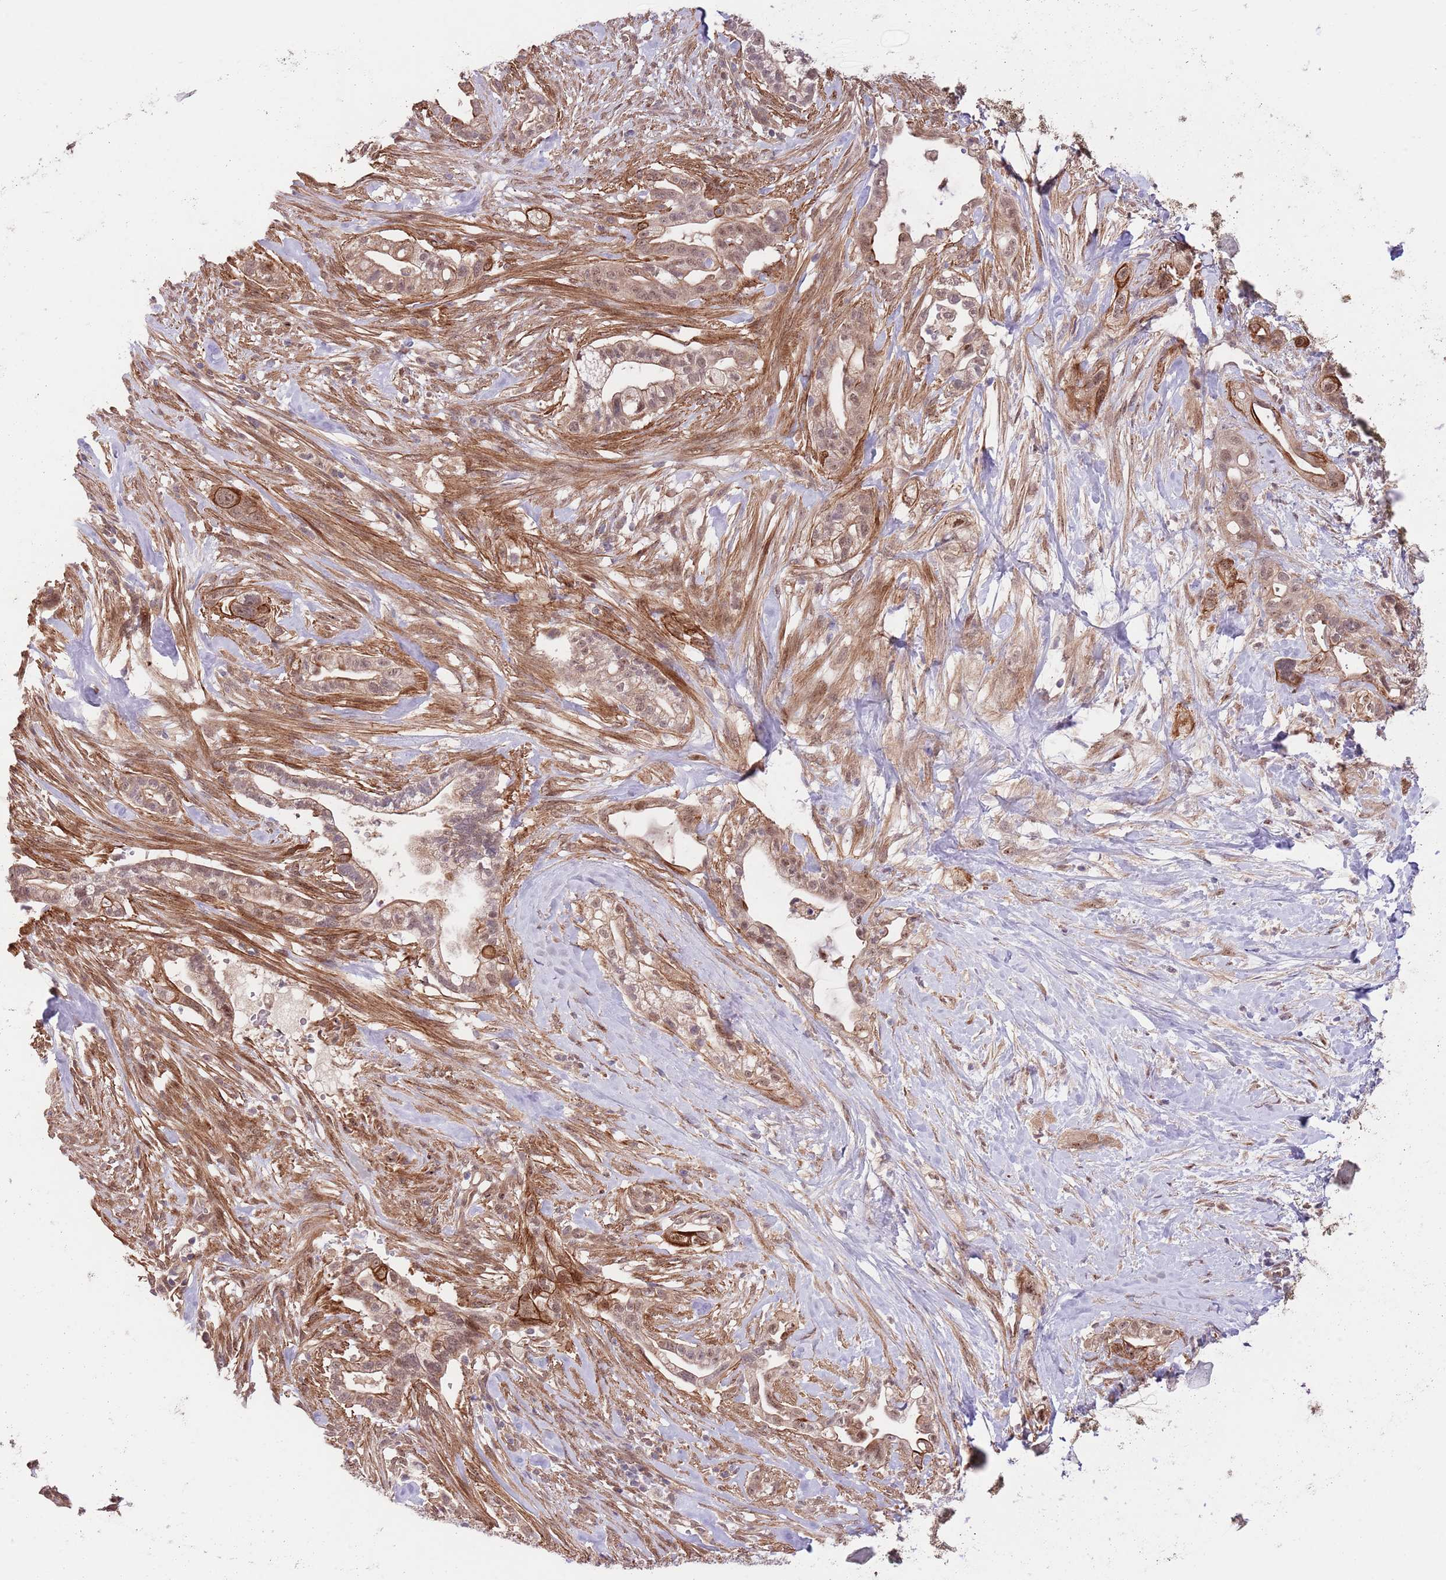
{"staining": {"intensity": "moderate", "quantity": "25%-75%", "location": "cytoplasmic/membranous,nuclear"}, "tissue": "pancreatic cancer", "cell_type": "Tumor cells", "image_type": "cancer", "snomed": [{"axis": "morphology", "description": "Adenocarcinoma, NOS"}, {"axis": "topography", "description": "Pancreas"}], "caption": "A high-resolution photomicrograph shows immunohistochemistry (IHC) staining of pancreatic cancer (adenocarcinoma), which exhibits moderate cytoplasmic/membranous and nuclear positivity in approximately 25%-75% of tumor cells.", "gene": "PRR16", "patient": {"sex": "male", "age": 44}}